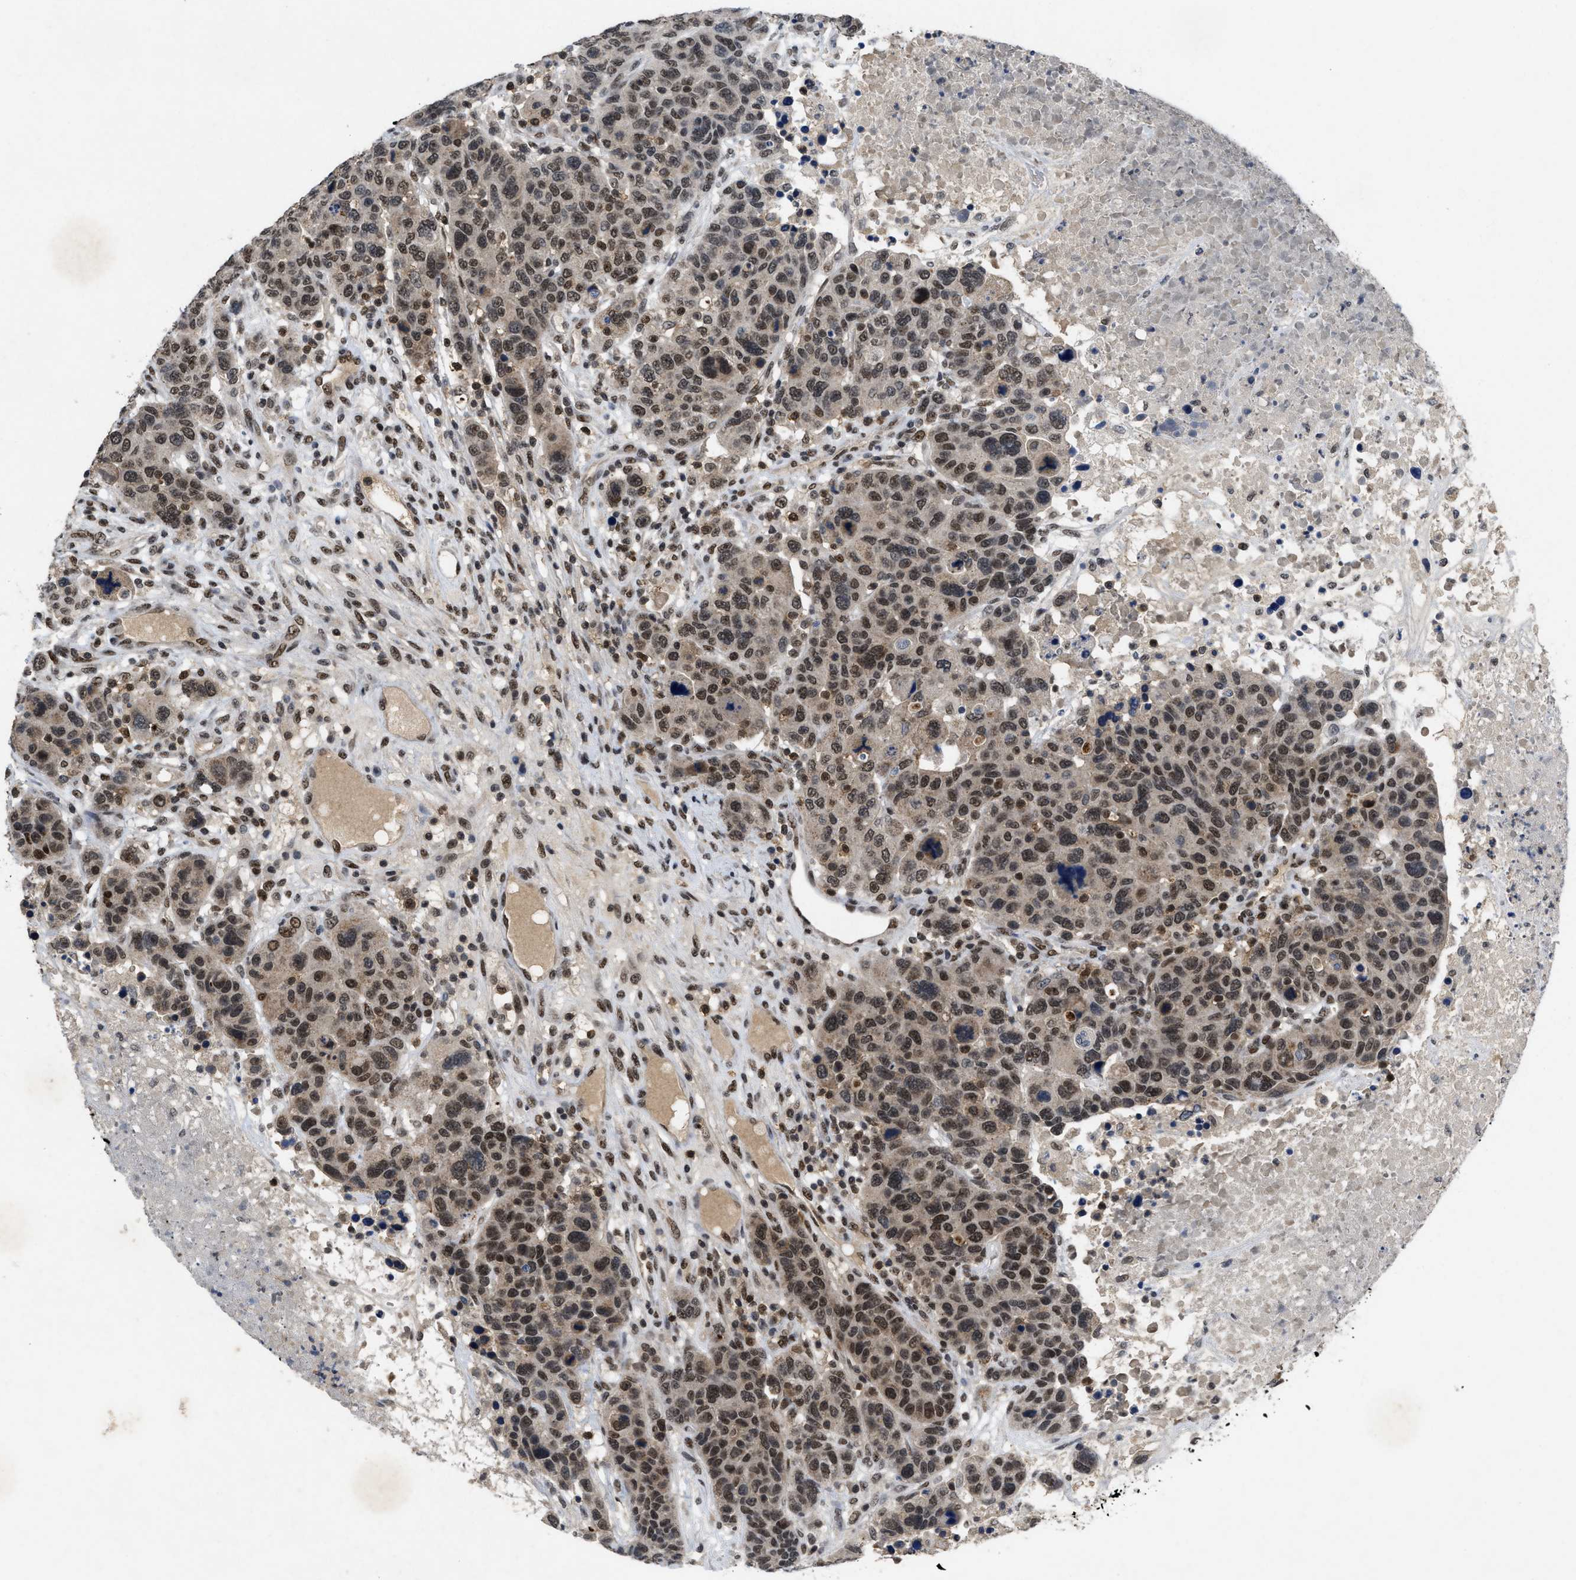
{"staining": {"intensity": "moderate", "quantity": ">75%", "location": "nuclear"}, "tissue": "breast cancer", "cell_type": "Tumor cells", "image_type": "cancer", "snomed": [{"axis": "morphology", "description": "Duct carcinoma"}, {"axis": "topography", "description": "Breast"}], "caption": "Immunohistochemical staining of invasive ductal carcinoma (breast) displays medium levels of moderate nuclear protein expression in about >75% of tumor cells.", "gene": "ZNF346", "patient": {"sex": "female", "age": 37}}